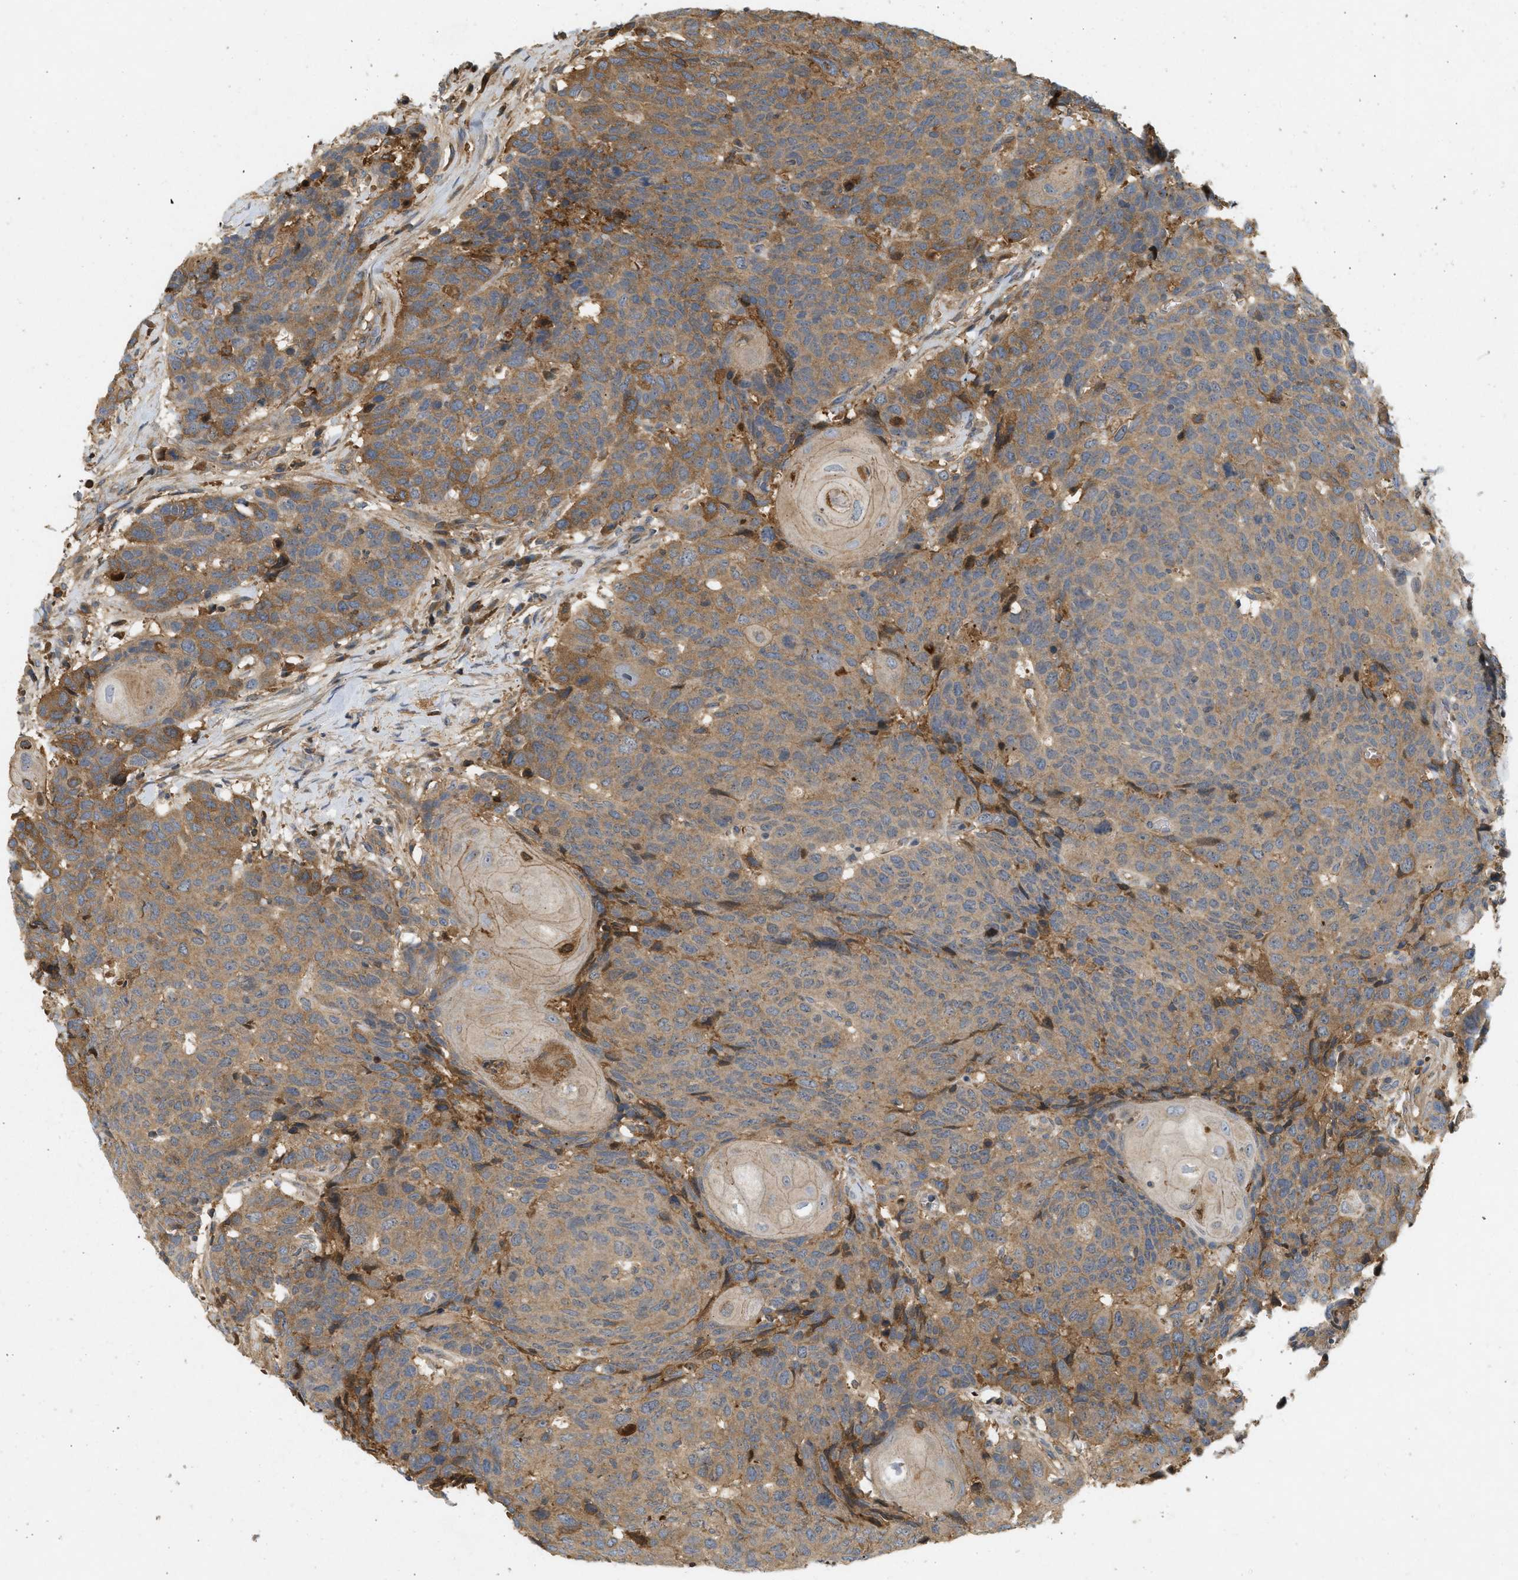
{"staining": {"intensity": "moderate", "quantity": ">75%", "location": "cytoplasmic/membranous"}, "tissue": "head and neck cancer", "cell_type": "Tumor cells", "image_type": "cancer", "snomed": [{"axis": "morphology", "description": "Squamous cell carcinoma, NOS"}, {"axis": "topography", "description": "Head-Neck"}], "caption": "IHC of human head and neck squamous cell carcinoma exhibits medium levels of moderate cytoplasmic/membranous expression in approximately >75% of tumor cells. (IHC, brightfield microscopy, high magnification).", "gene": "F8", "patient": {"sex": "male", "age": 66}}